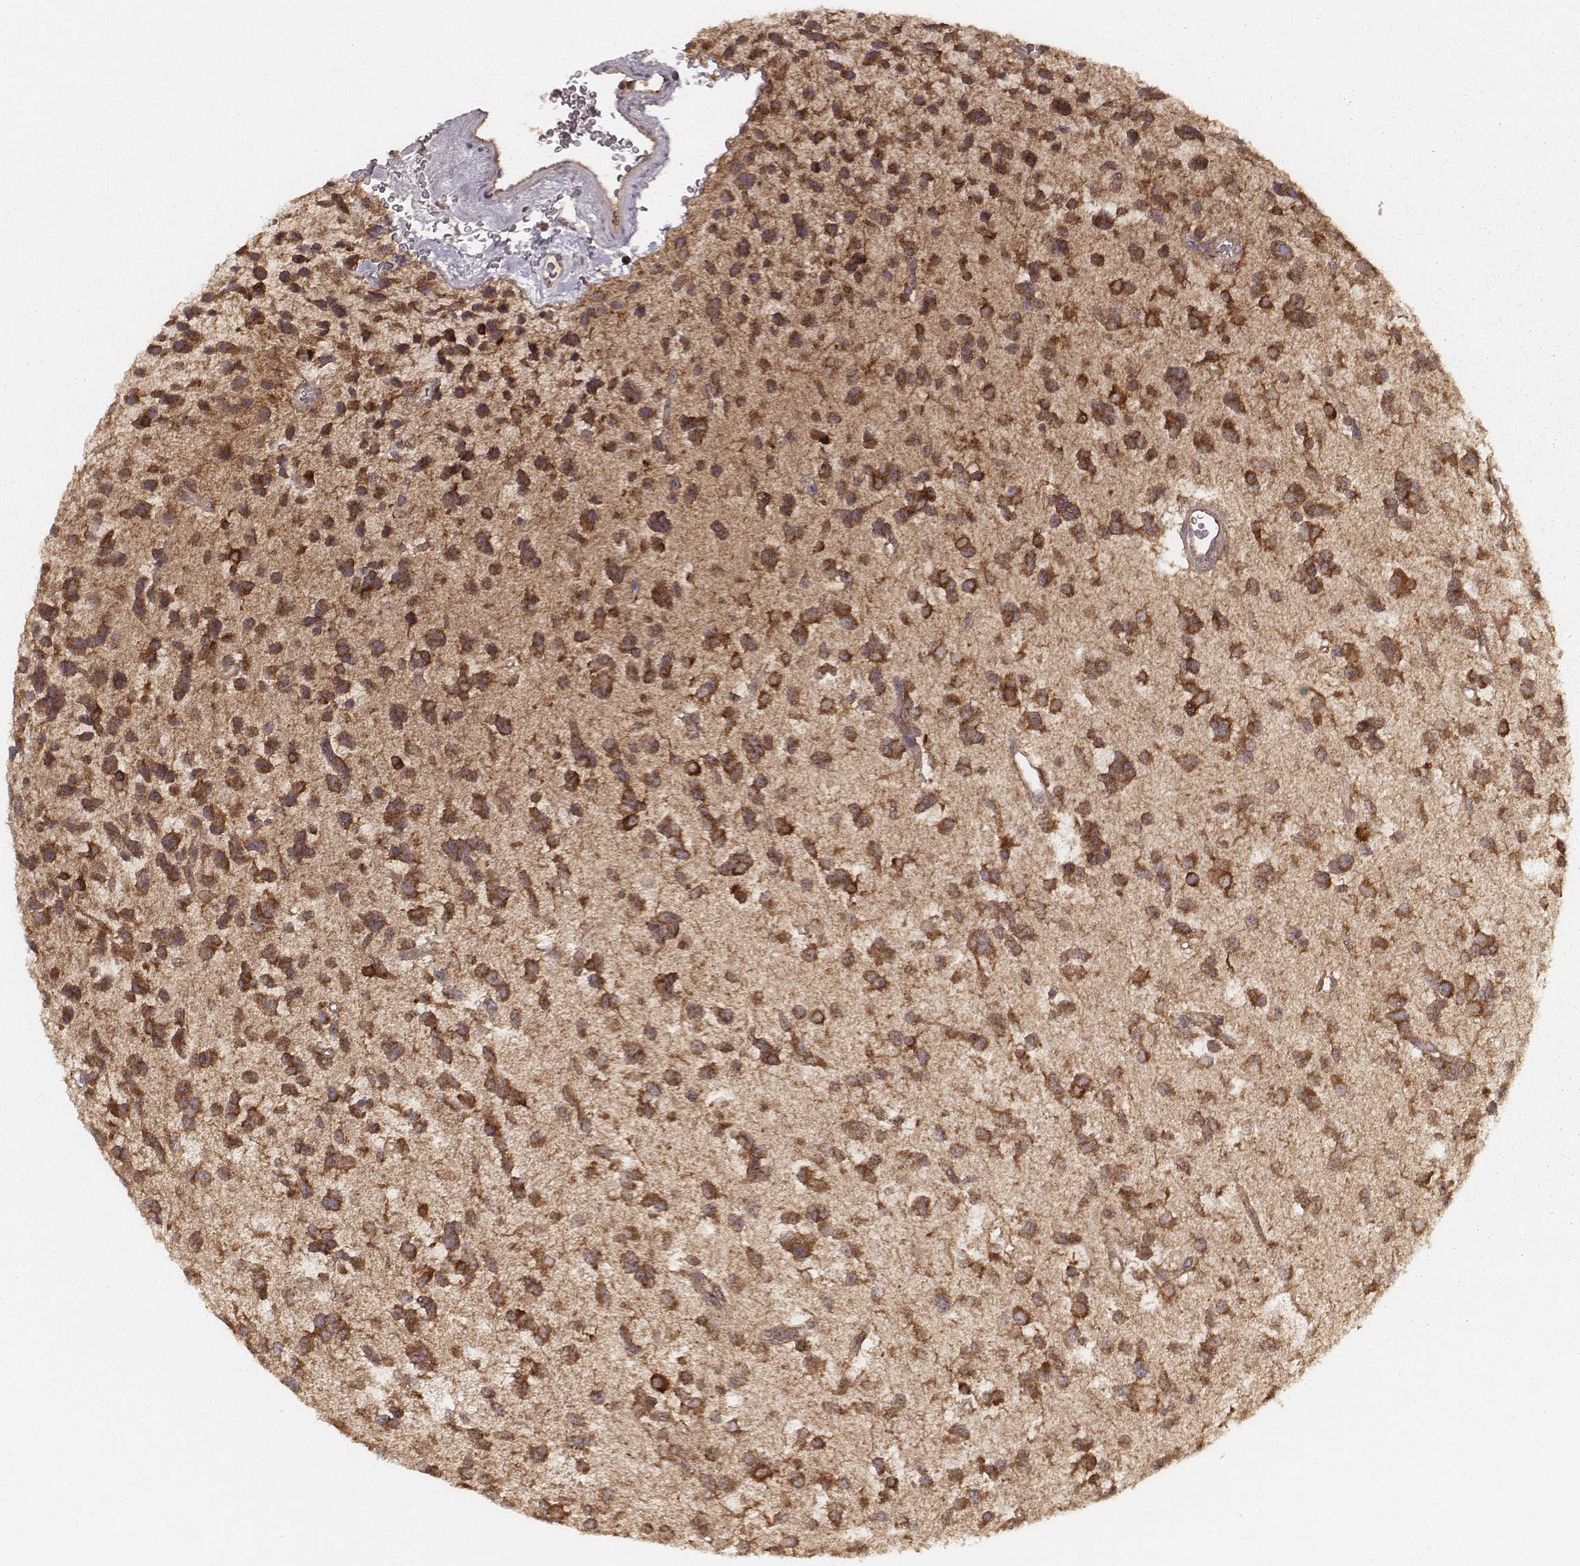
{"staining": {"intensity": "strong", "quantity": ">75%", "location": "cytoplasmic/membranous"}, "tissue": "glioma", "cell_type": "Tumor cells", "image_type": "cancer", "snomed": [{"axis": "morphology", "description": "Glioma, malignant, Low grade"}, {"axis": "topography", "description": "Brain"}], "caption": "IHC of human malignant glioma (low-grade) shows high levels of strong cytoplasmic/membranous positivity in approximately >75% of tumor cells.", "gene": "CARS1", "patient": {"sex": "female", "age": 45}}